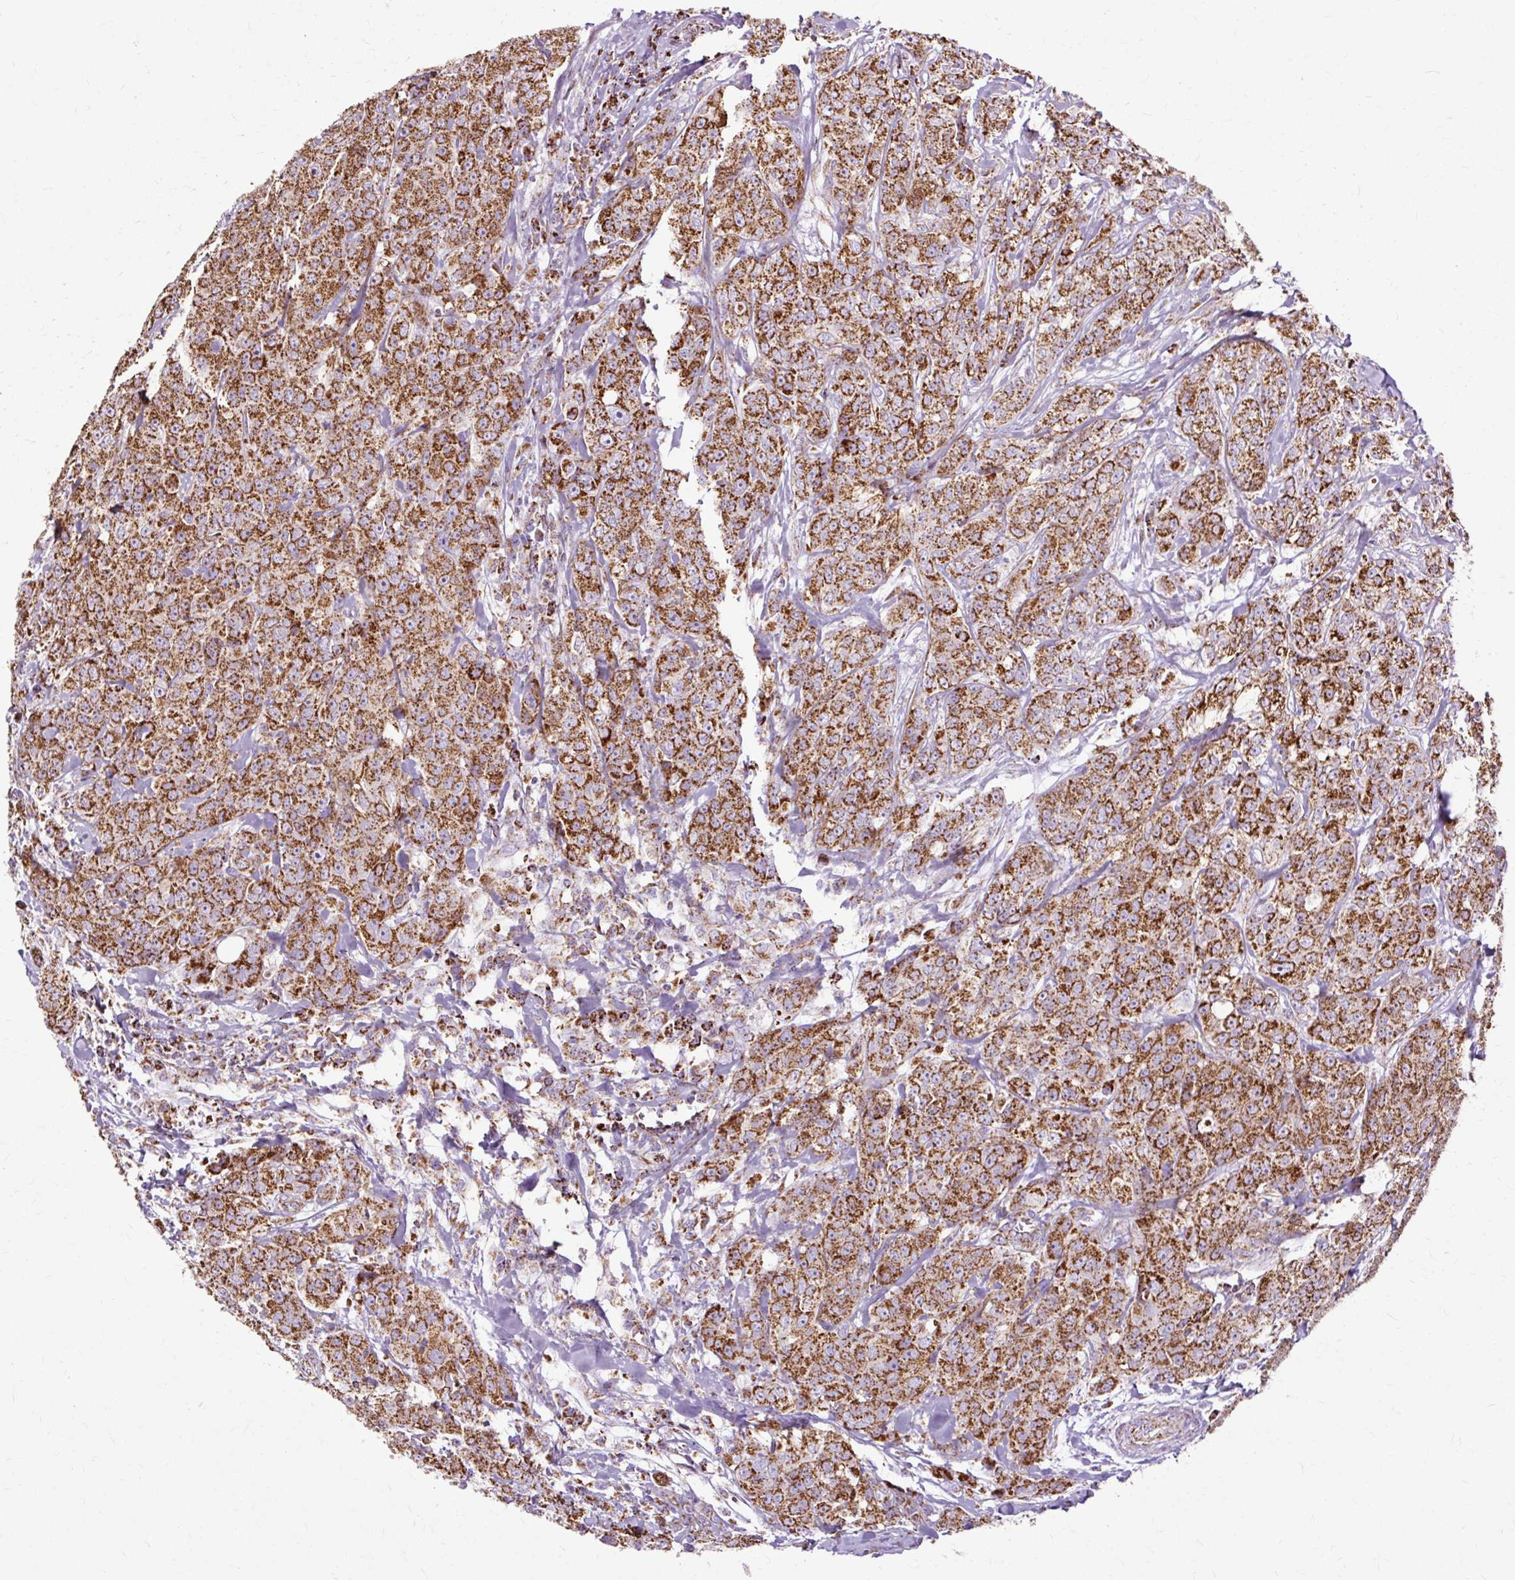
{"staining": {"intensity": "strong", "quantity": ">75%", "location": "cytoplasmic/membranous"}, "tissue": "breast cancer", "cell_type": "Tumor cells", "image_type": "cancer", "snomed": [{"axis": "morphology", "description": "Duct carcinoma"}, {"axis": "topography", "description": "Breast"}], "caption": "An image showing strong cytoplasmic/membranous expression in about >75% of tumor cells in breast infiltrating ductal carcinoma, as visualized by brown immunohistochemical staining.", "gene": "DLAT", "patient": {"sex": "female", "age": 43}}